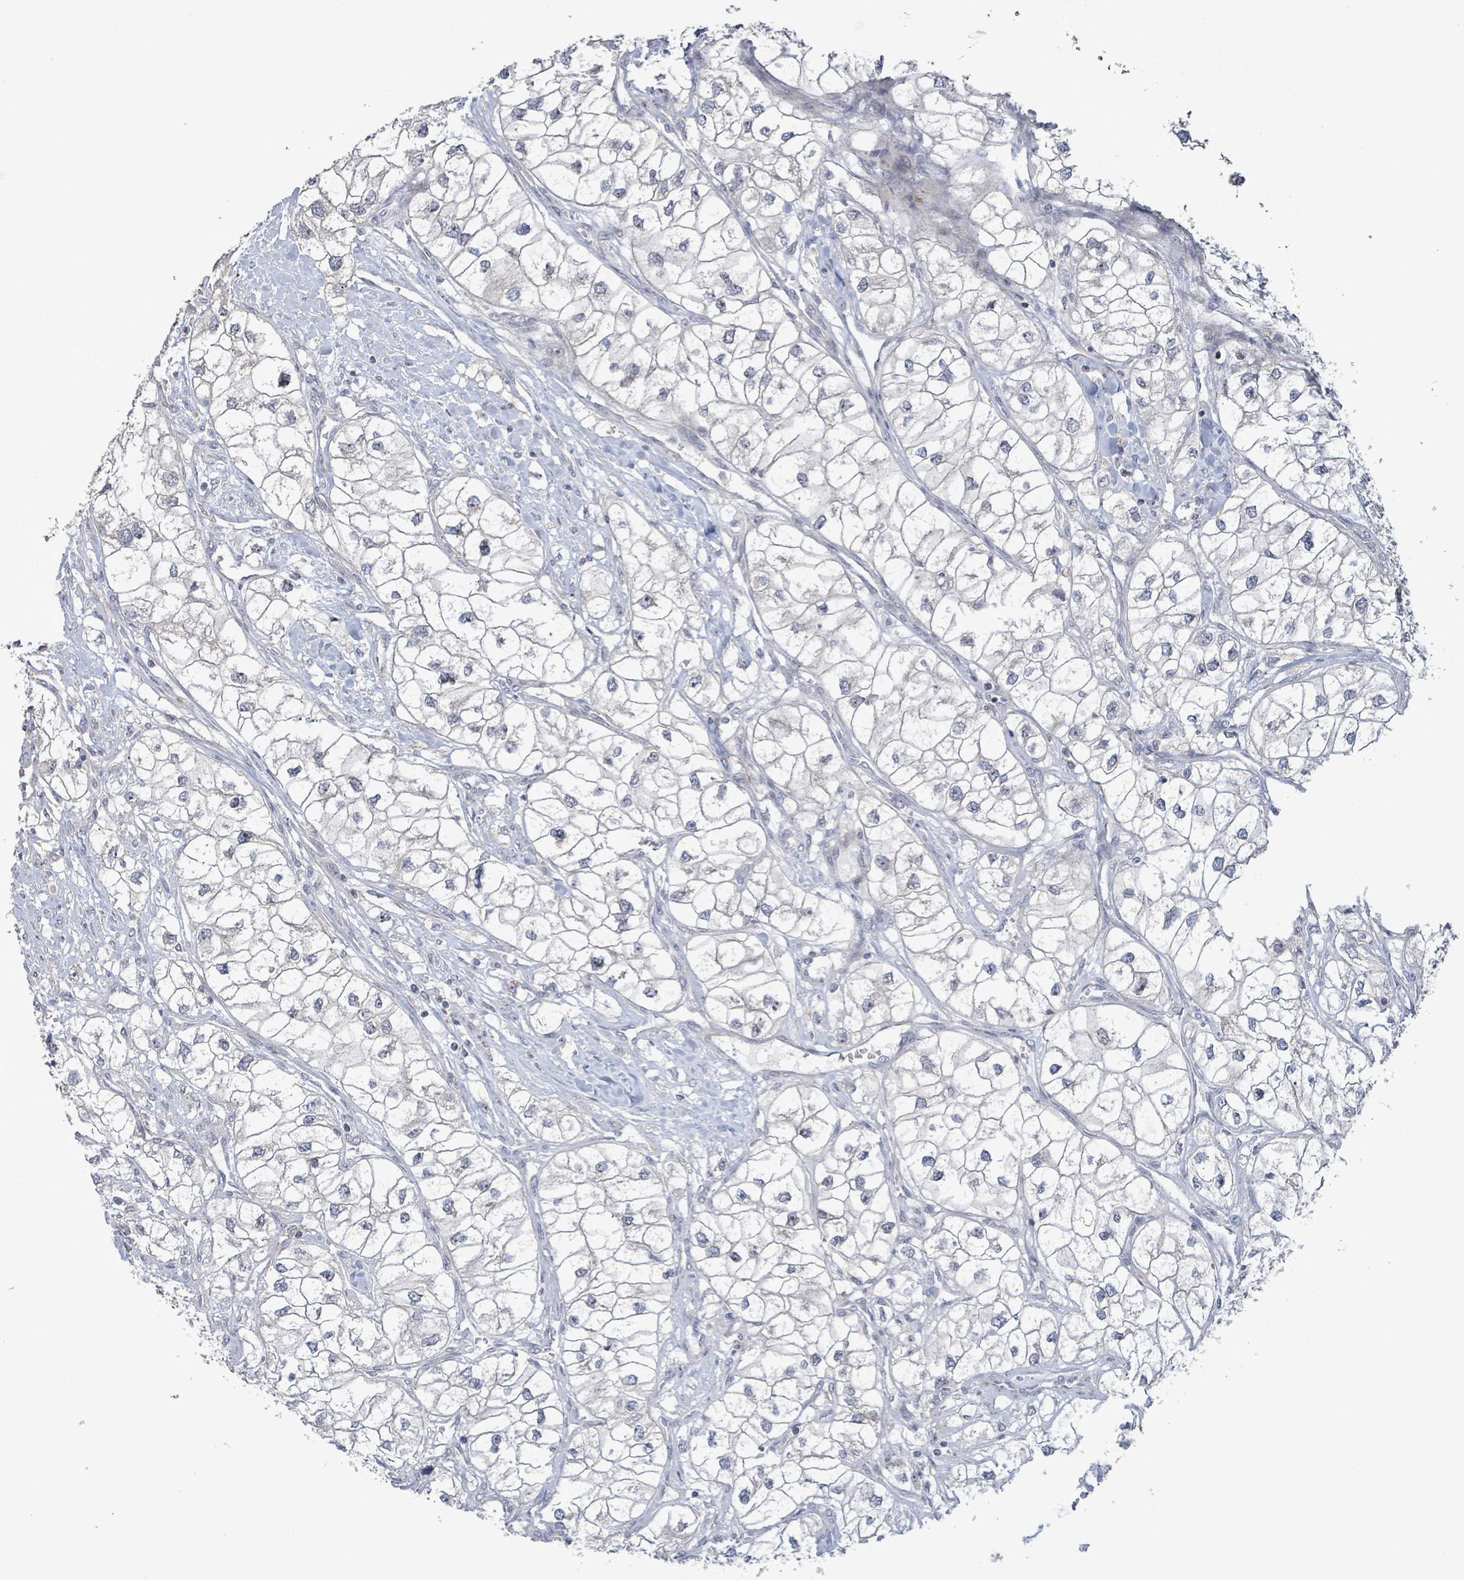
{"staining": {"intensity": "negative", "quantity": "none", "location": "none"}, "tissue": "renal cancer", "cell_type": "Tumor cells", "image_type": "cancer", "snomed": [{"axis": "morphology", "description": "Adenocarcinoma, NOS"}, {"axis": "topography", "description": "Kidney"}], "caption": "Image shows no protein staining in tumor cells of renal cancer tissue.", "gene": "LILRA4", "patient": {"sex": "male", "age": 59}}